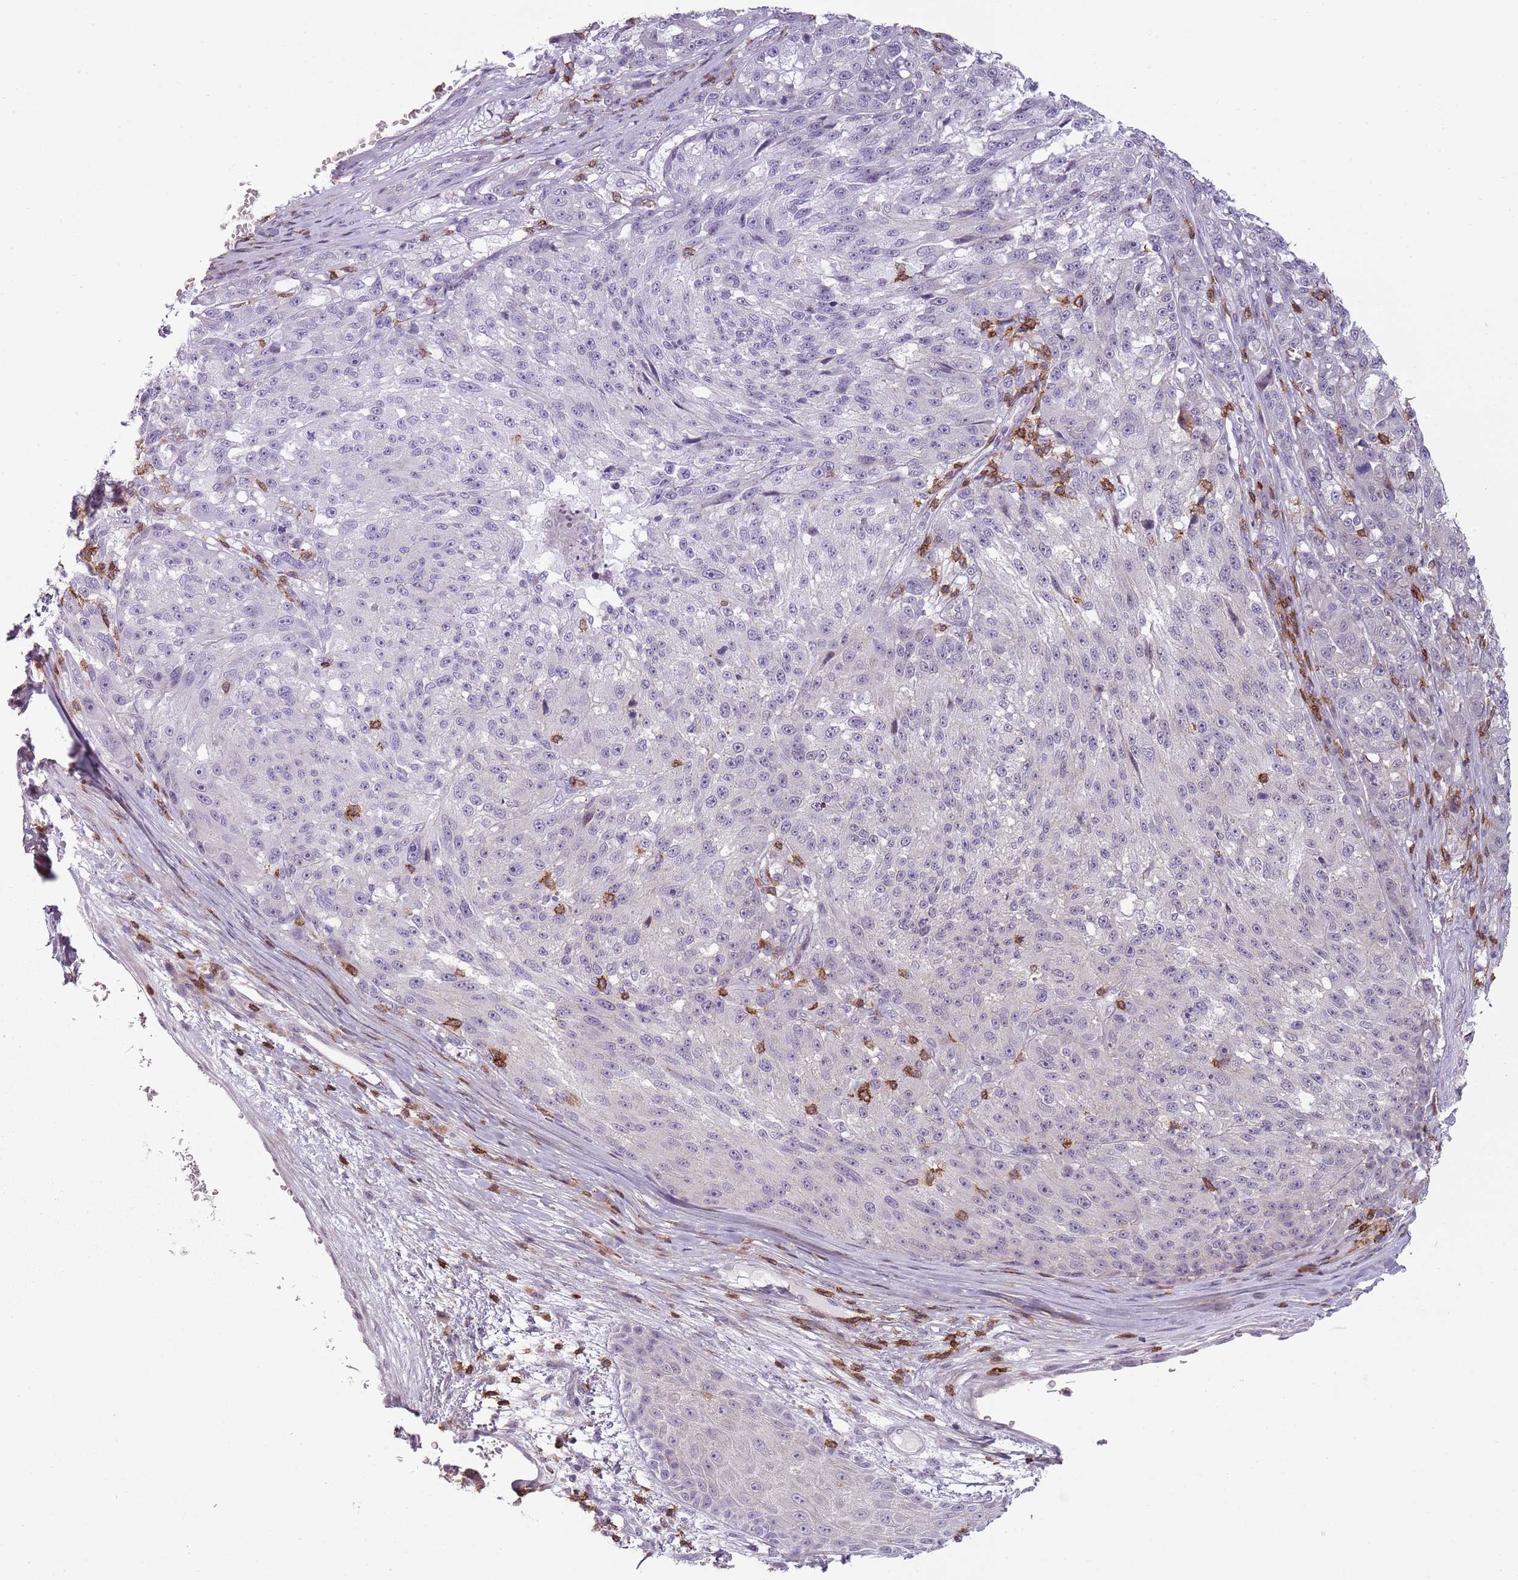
{"staining": {"intensity": "negative", "quantity": "none", "location": "none"}, "tissue": "melanoma", "cell_type": "Tumor cells", "image_type": "cancer", "snomed": [{"axis": "morphology", "description": "Malignant melanoma, NOS"}, {"axis": "topography", "description": "Skin"}], "caption": "Immunohistochemistry photomicrograph of melanoma stained for a protein (brown), which reveals no staining in tumor cells. Brightfield microscopy of IHC stained with DAB (3,3'-diaminobenzidine) (brown) and hematoxylin (blue), captured at high magnification.", "gene": "ZNF583", "patient": {"sex": "male", "age": 53}}